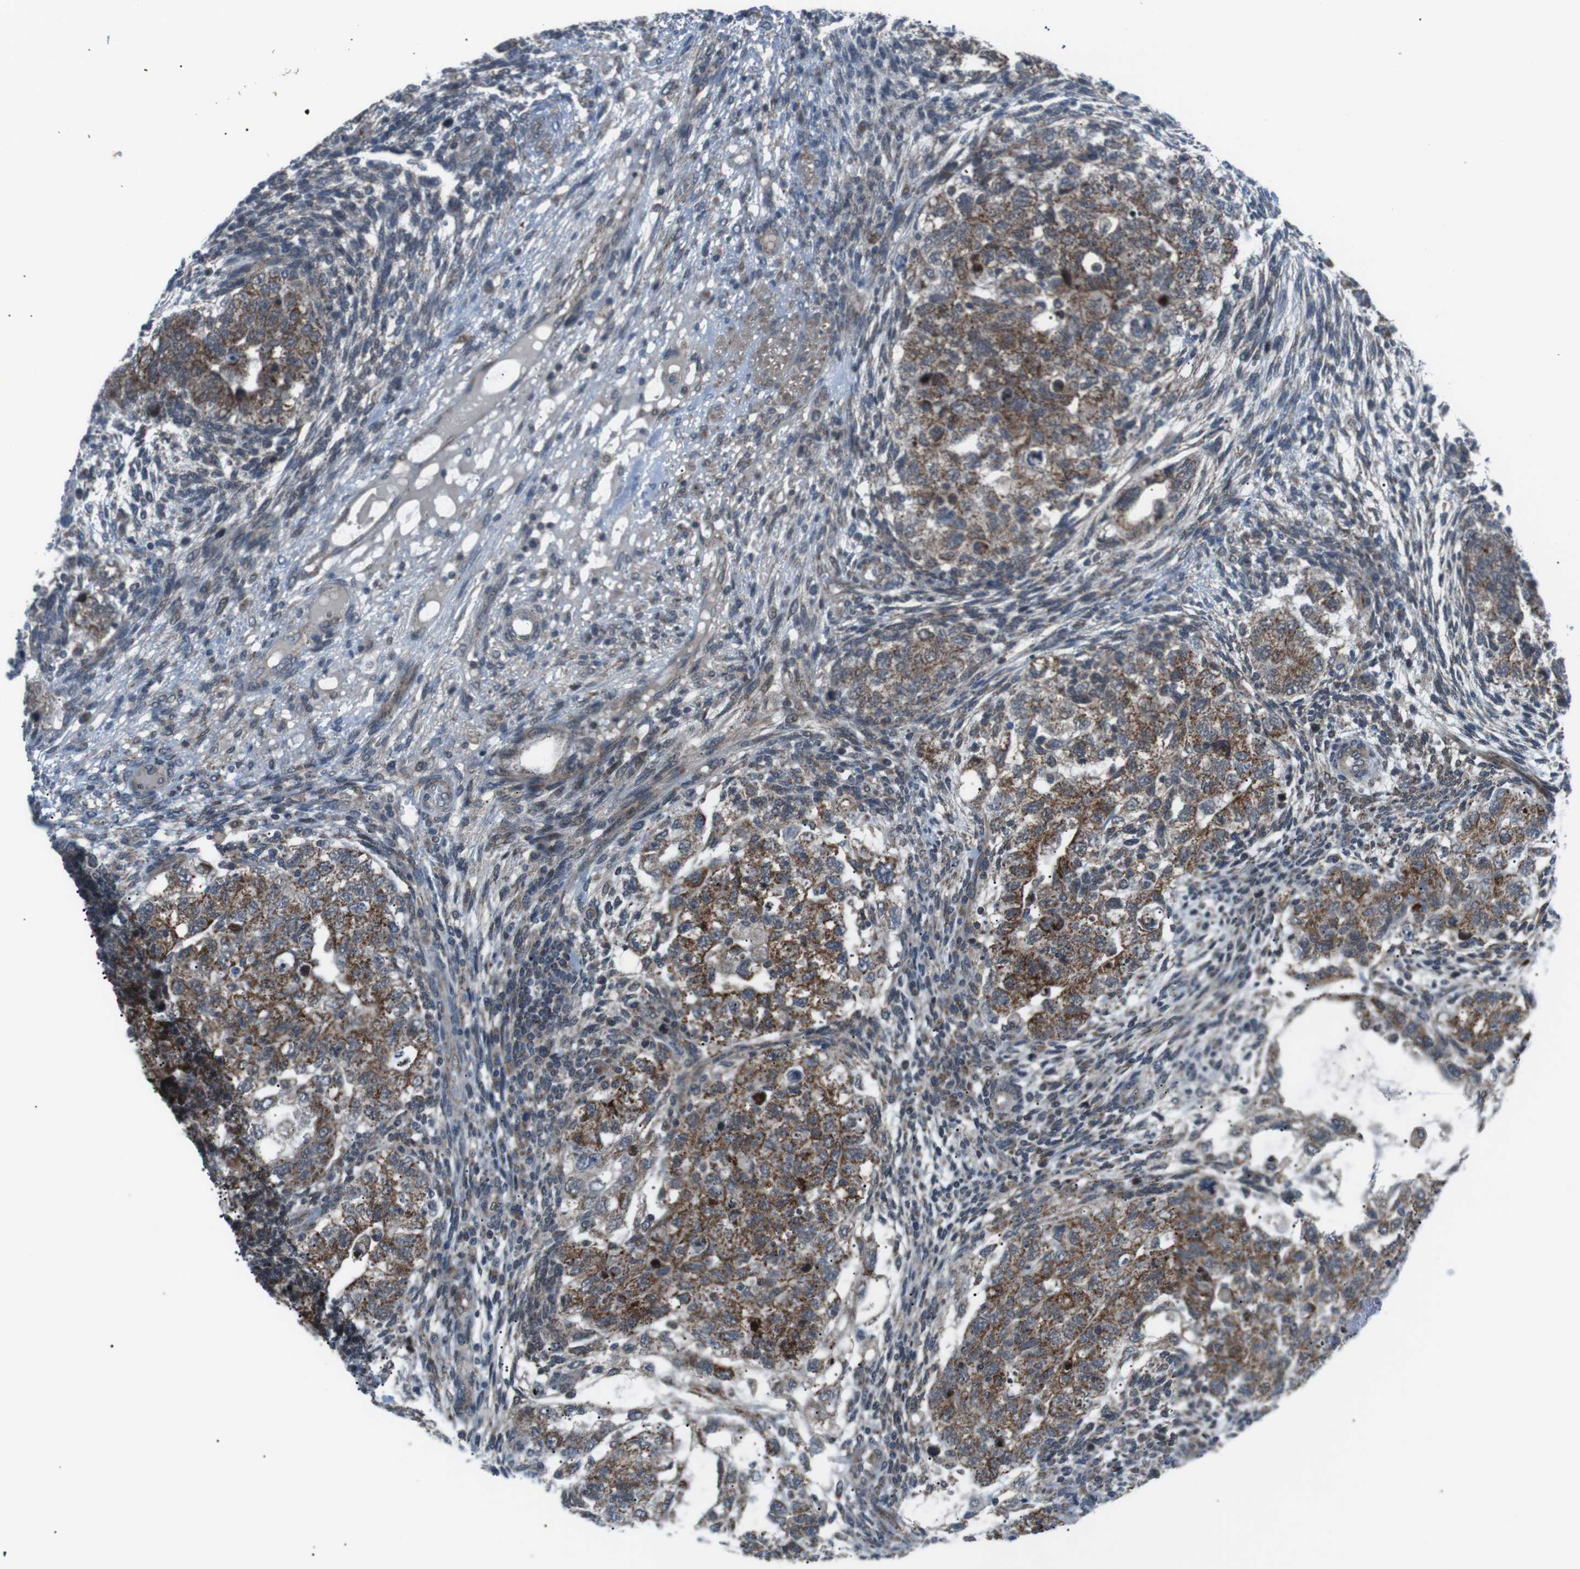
{"staining": {"intensity": "moderate", "quantity": ">75%", "location": "cytoplasmic/membranous"}, "tissue": "testis cancer", "cell_type": "Tumor cells", "image_type": "cancer", "snomed": [{"axis": "morphology", "description": "Normal tissue, NOS"}, {"axis": "morphology", "description": "Carcinoma, Embryonal, NOS"}, {"axis": "topography", "description": "Testis"}], "caption": "Immunohistochemistry (IHC) of human testis cancer shows medium levels of moderate cytoplasmic/membranous expression in about >75% of tumor cells. (DAB (3,3'-diaminobenzidine) = brown stain, brightfield microscopy at high magnification).", "gene": "ARID5B", "patient": {"sex": "male", "age": 36}}